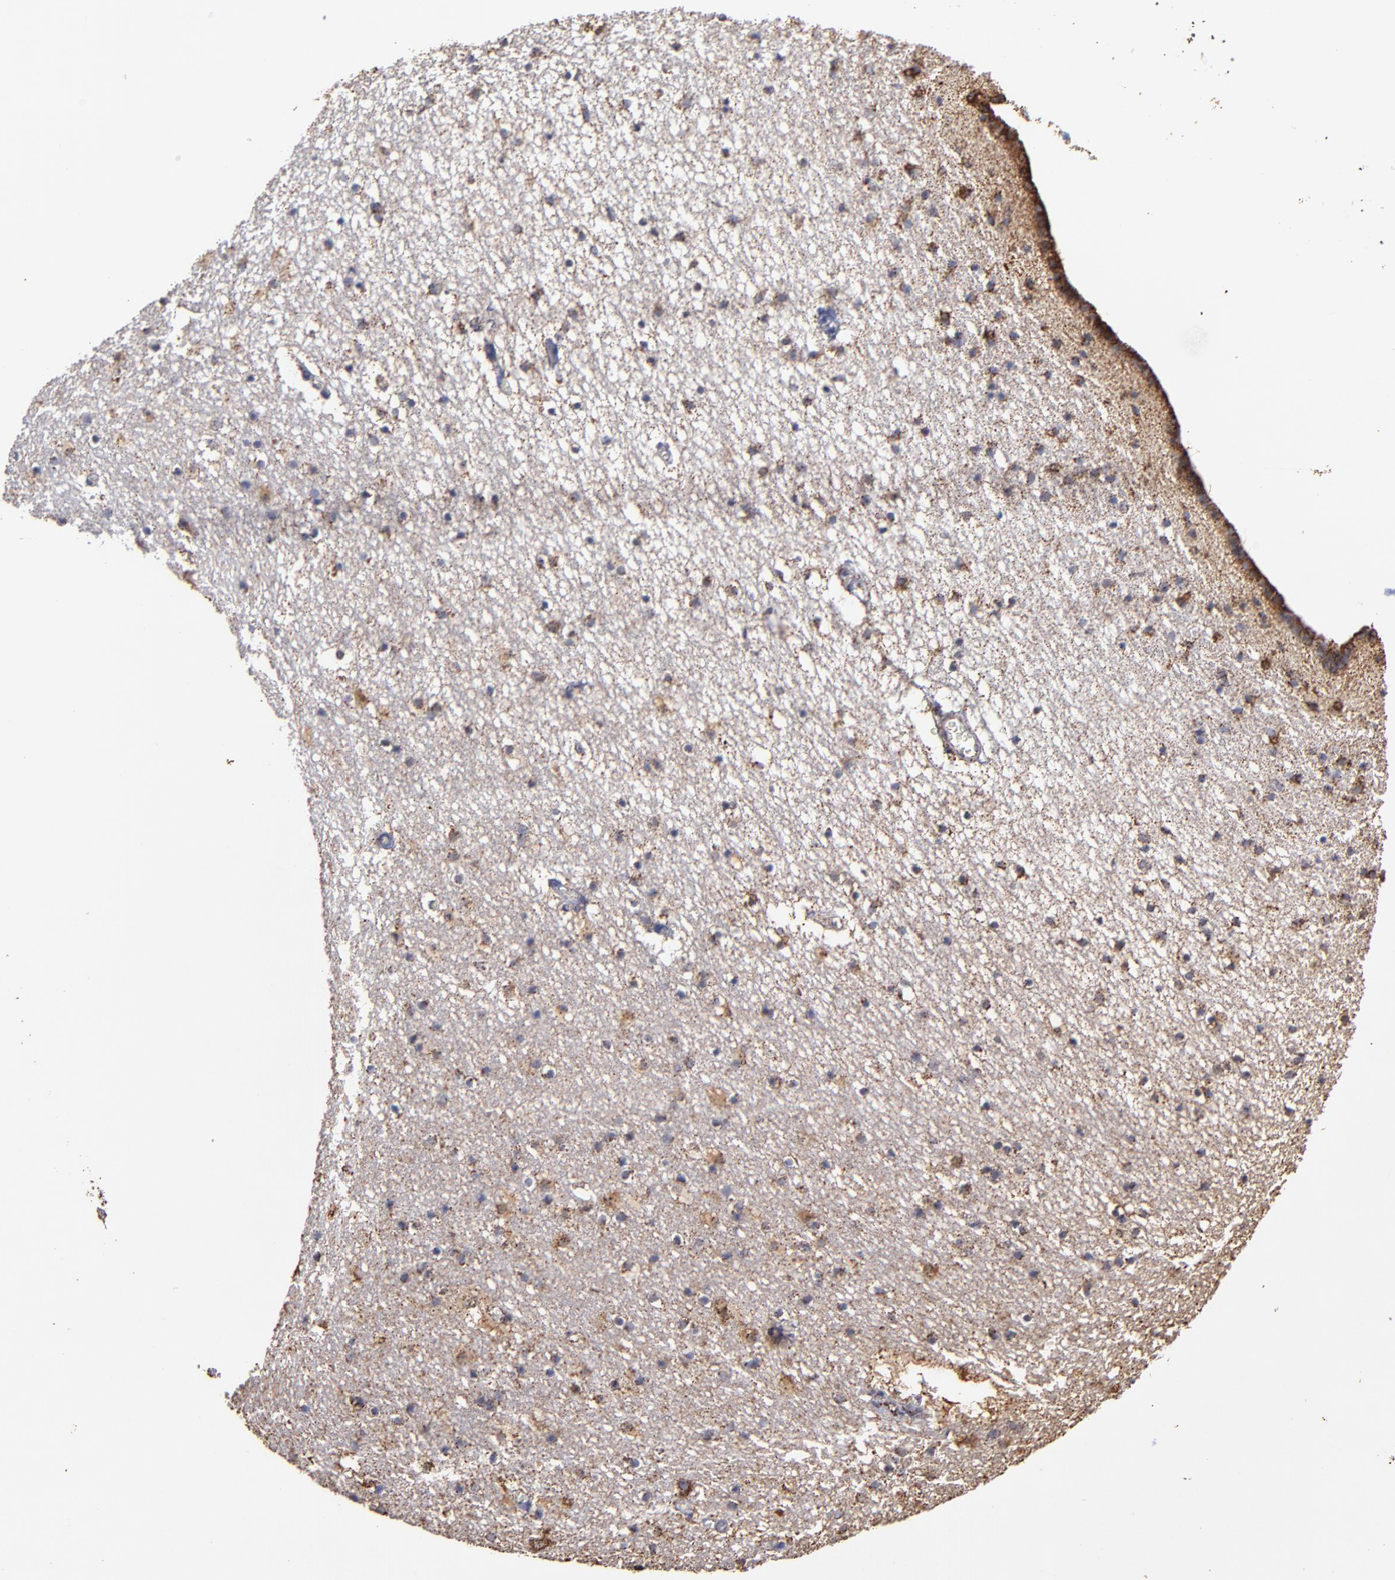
{"staining": {"intensity": "moderate", "quantity": "<25%", "location": "cytoplasmic/membranous"}, "tissue": "caudate", "cell_type": "Glial cells", "image_type": "normal", "snomed": [{"axis": "morphology", "description": "Normal tissue, NOS"}, {"axis": "topography", "description": "Lateral ventricle wall"}], "caption": "Immunohistochemistry (IHC) photomicrograph of benign human caudate stained for a protein (brown), which exhibits low levels of moderate cytoplasmic/membranous expression in approximately <25% of glial cells.", "gene": "SOD2", "patient": {"sex": "male", "age": 45}}